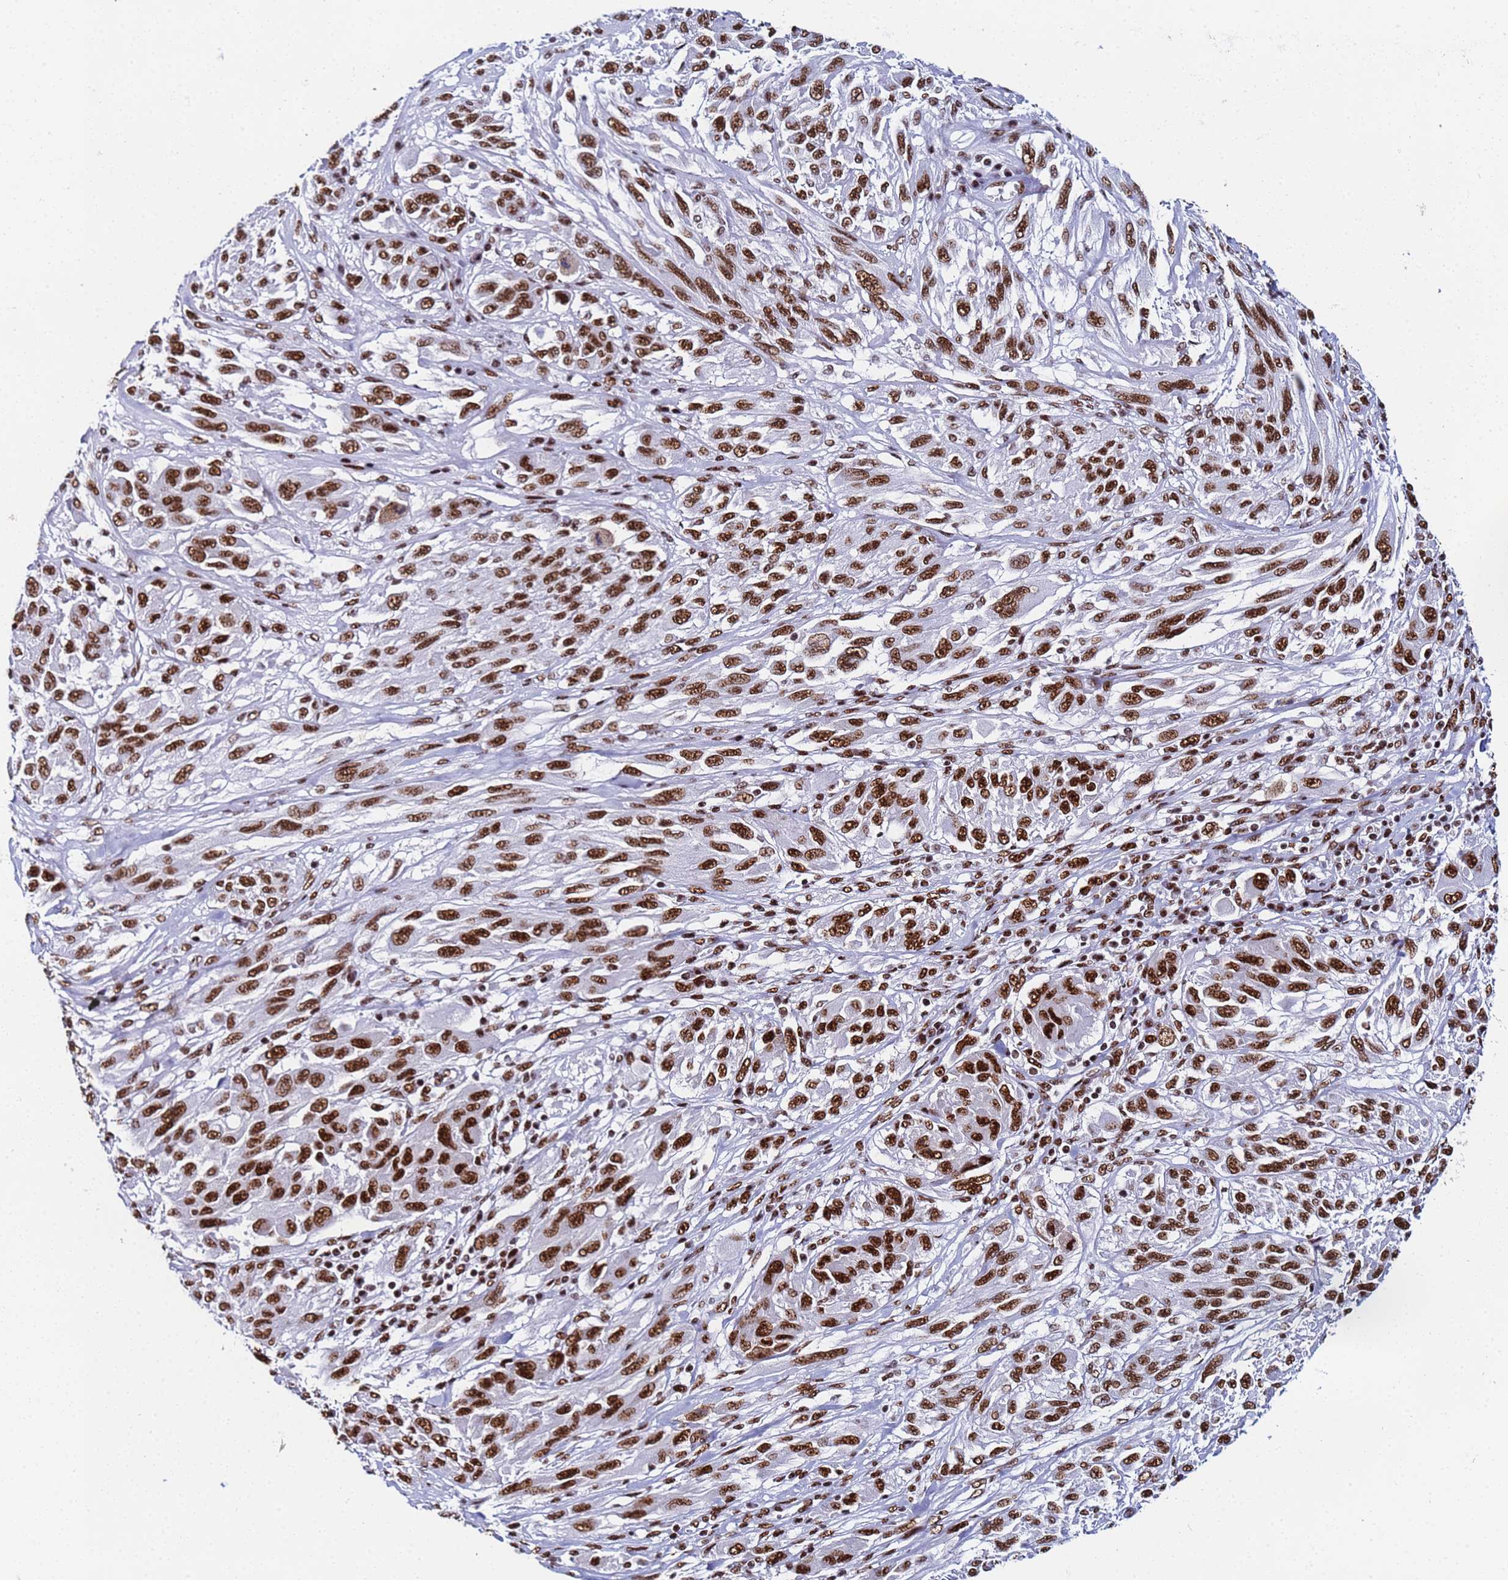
{"staining": {"intensity": "strong", "quantity": ">75%", "location": "nuclear"}, "tissue": "melanoma", "cell_type": "Tumor cells", "image_type": "cancer", "snomed": [{"axis": "morphology", "description": "Malignant melanoma, NOS"}, {"axis": "topography", "description": "Skin"}], "caption": "Melanoma stained with a protein marker displays strong staining in tumor cells.", "gene": "SNRPA1", "patient": {"sex": "female", "age": 91}}